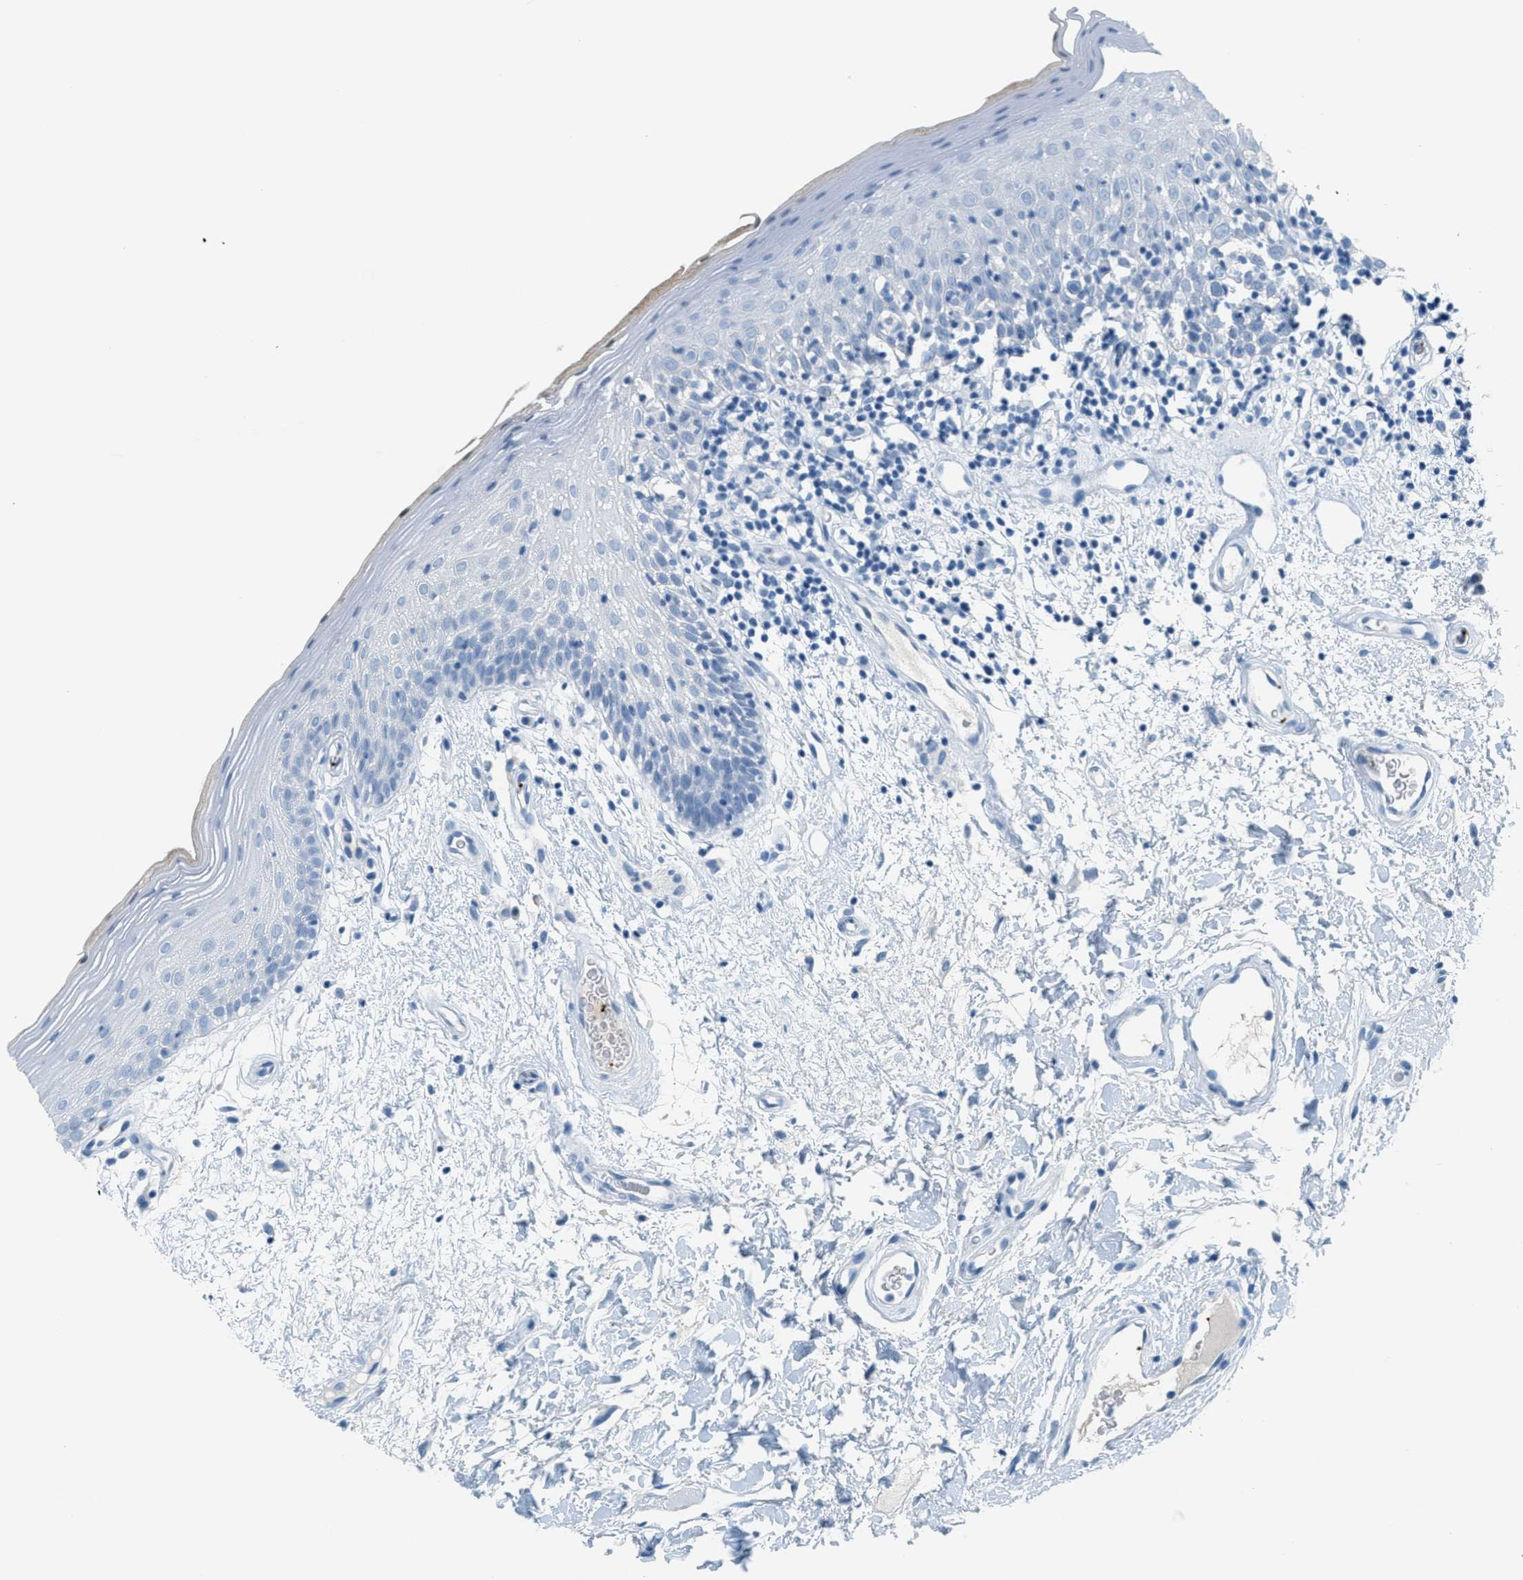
{"staining": {"intensity": "negative", "quantity": "none", "location": "none"}, "tissue": "oral mucosa", "cell_type": "Squamous epithelial cells", "image_type": "normal", "snomed": [{"axis": "morphology", "description": "Normal tissue, NOS"}, {"axis": "morphology", "description": "Squamous cell carcinoma, NOS"}, {"axis": "topography", "description": "Skeletal muscle"}, {"axis": "topography", "description": "Oral tissue"}, {"axis": "topography", "description": "Head-Neck"}], "caption": "High power microscopy micrograph of an IHC image of benign oral mucosa, revealing no significant positivity in squamous epithelial cells.", "gene": "PPBP", "patient": {"sex": "male", "age": 71}}